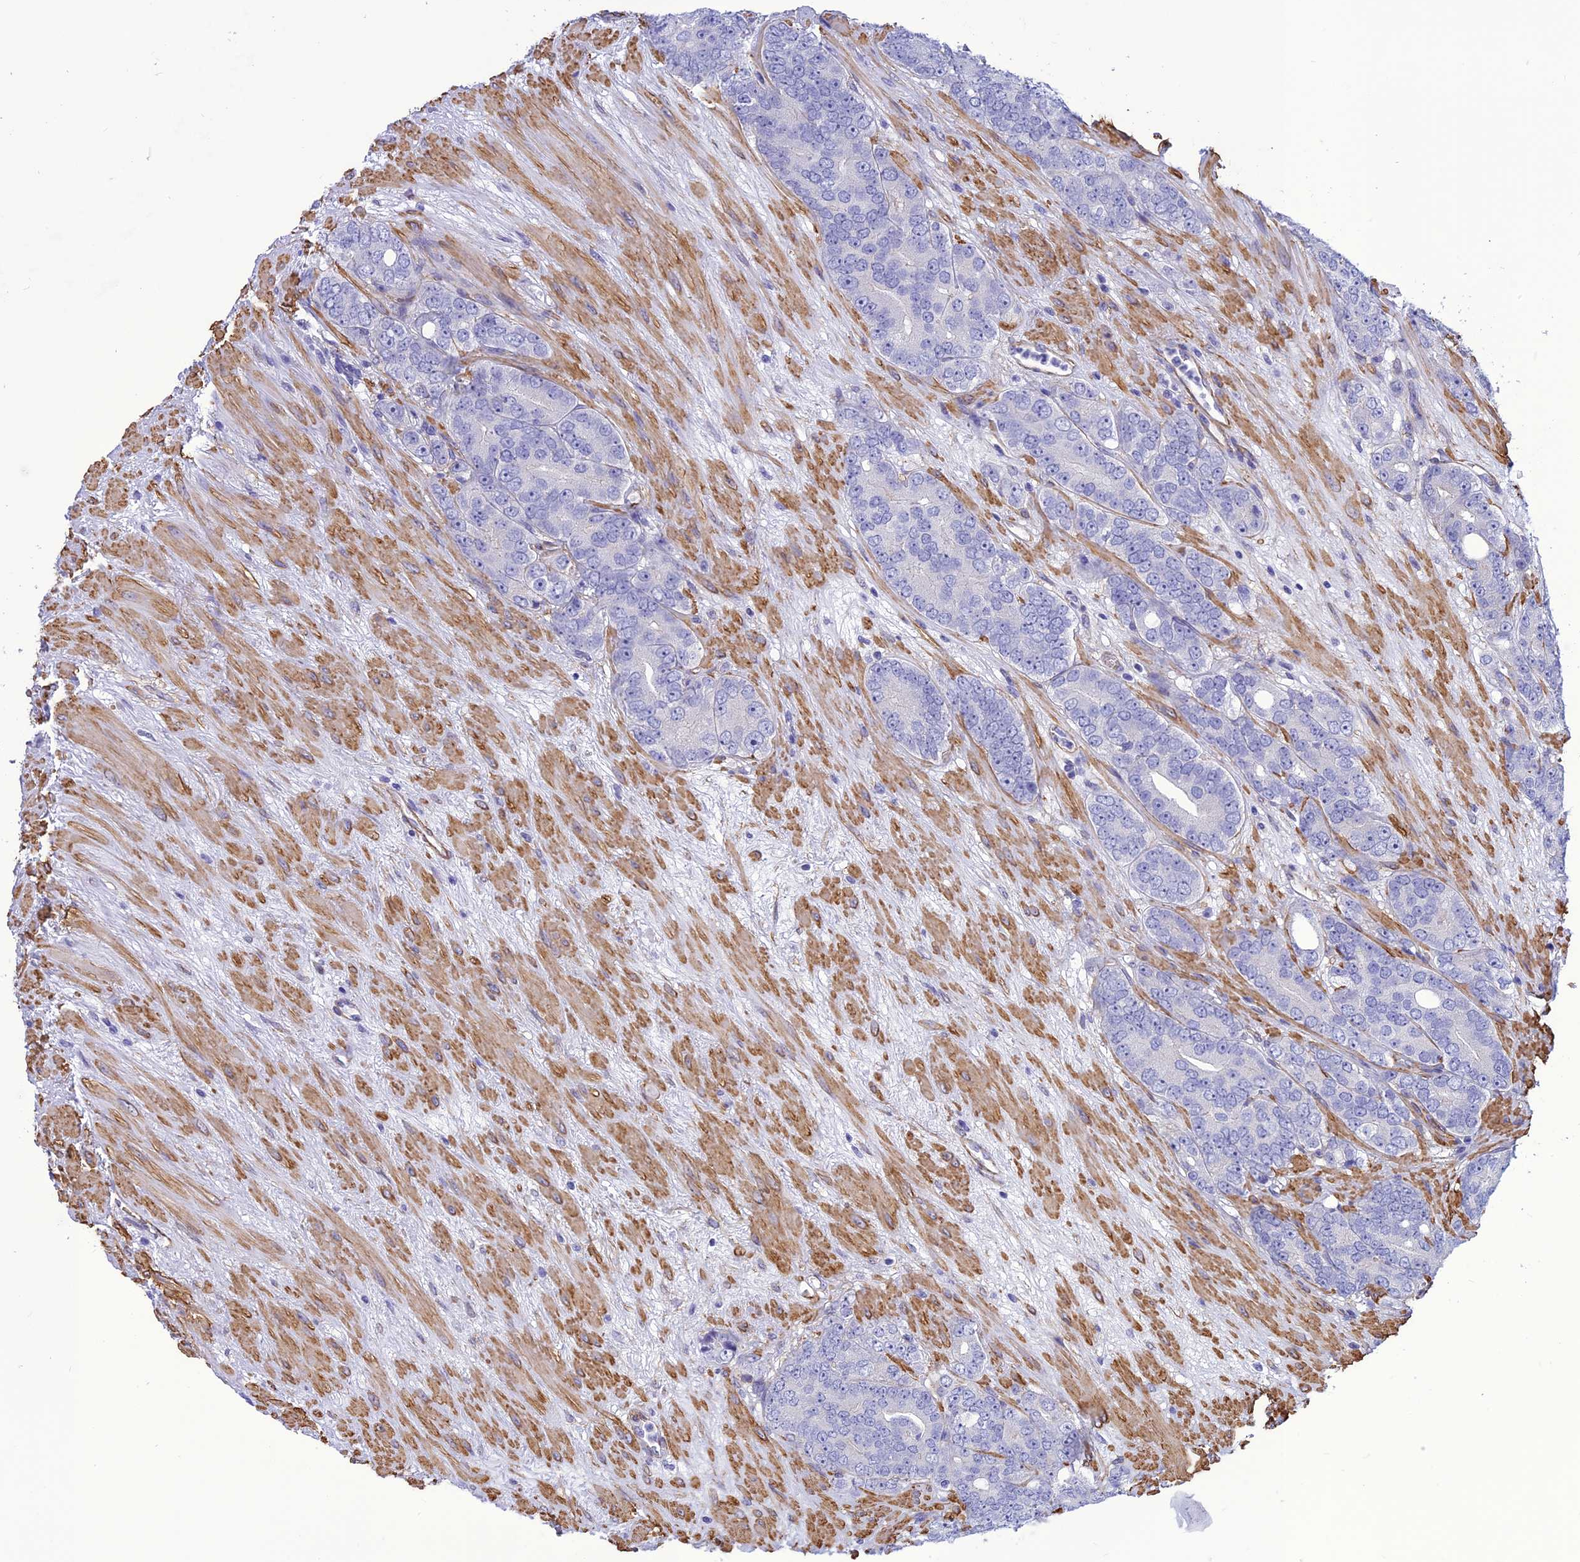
{"staining": {"intensity": "negative", "quantity": "none", "location": "none"}, "tissue": "prostate cancer", "cell_type": "Tumor cells", "image_type": "cancer", "snomed": [{"axis": "morphology", "description": "Adenocarcinoma, High grade"}, {"axis": "topography", "description": "Prostate"}], "caption": "Tumor cells are negative for protein expression in human prostate adenocarcinoma (high-grade).", "gene": "NKD1", "patient": {"sex": "male", "age": 64}}